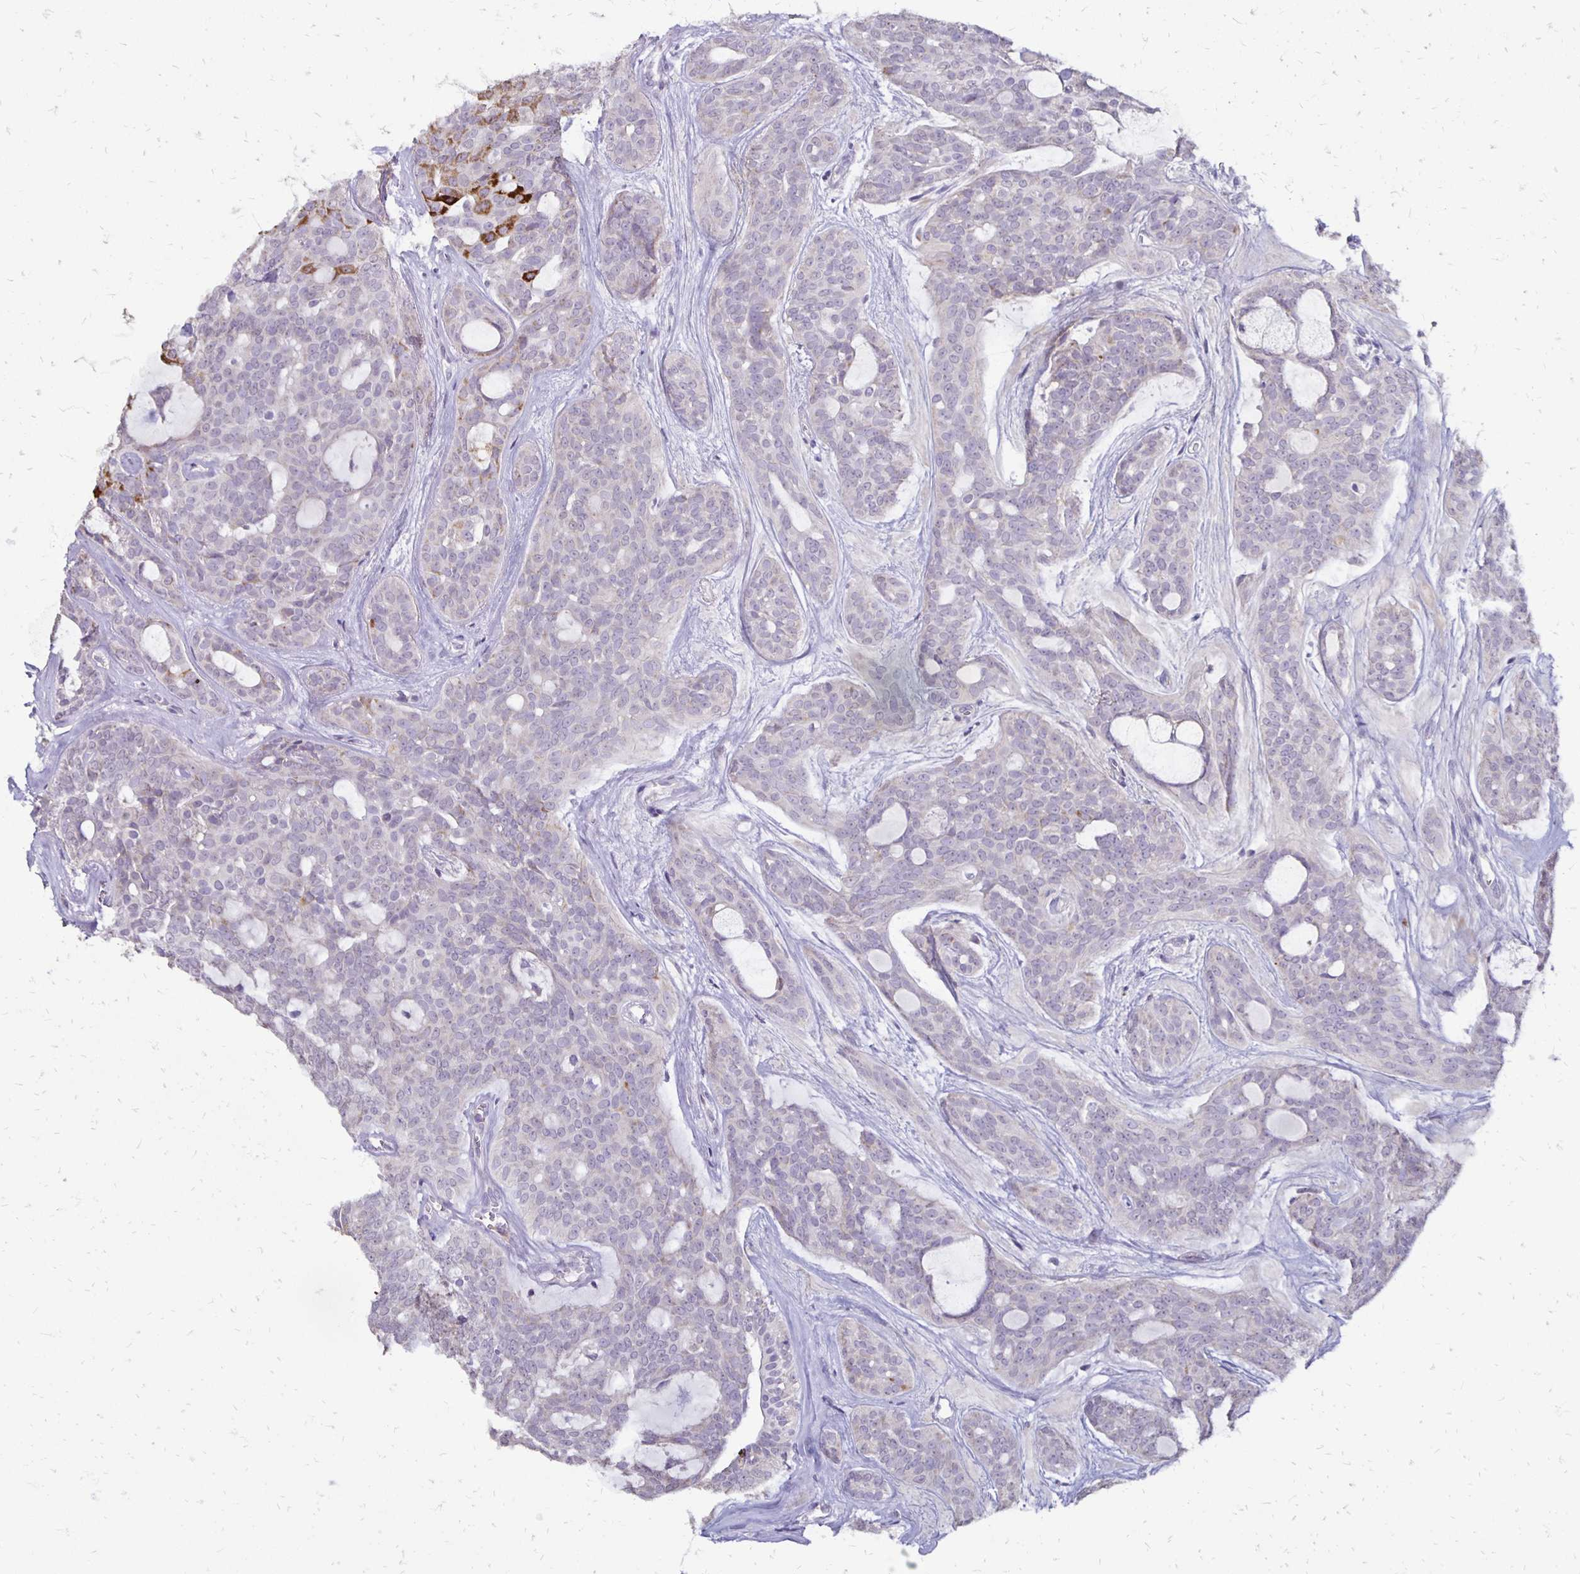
{"staining": {"intensity": "strong", "quantity": "<25%", "location": "cytoplasmic/membranous"}, "tissue": "head and neck cancer", "cell_type": "Tumor cells", "image_type": "cancer", "snomed": [{"axis": "morphology", "description": "Adenocarcinoma, NOS"}, {"axis": "topography", "description": "Head-Neck"}], "caption": "Head and neck cancer (adenocarcinoma) was stained to show a protein in brown. There is medium levels of strong cytoplasmic/membranous staining in approximately <25% of tumor cells. The protein is stained brown, and the nuclei are stained in blue (DAB IHC with brightfield microscopy, high magnification).", "gene": "IER3", "patient": {"sex": "male", "age": 66}}